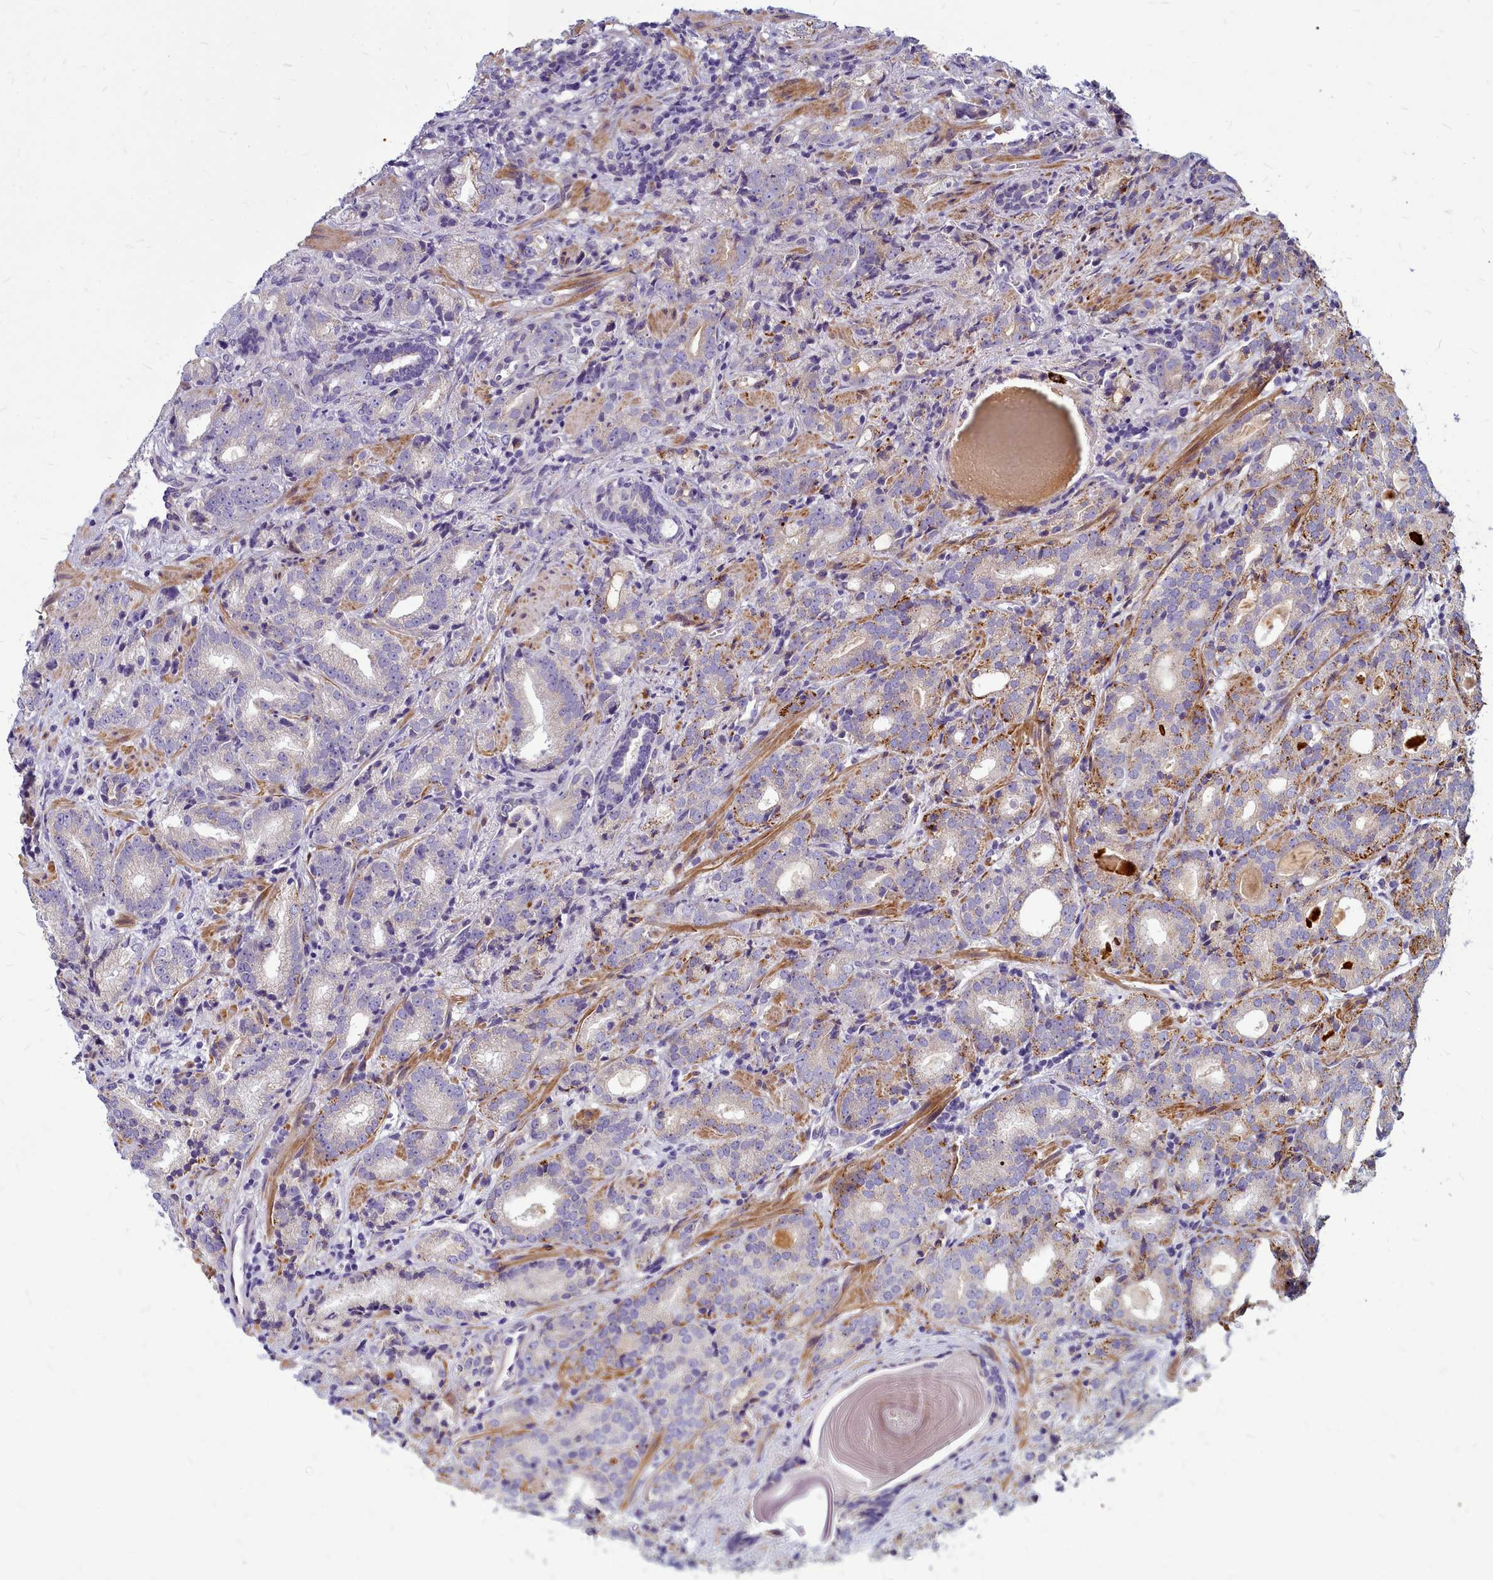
{"staining": {"intensity": "moderate", "quantity": "<25%", "location": "cytoplasmic/membranous"}, "tissue": "prostate cancer", "cell_type": "Tumor cells", "image_type": "cancer", "snomed": [{"axis": "morphology", "description": "Adenocarcinoma, High grade"}, {"axis": "topography", "description": "Prostate"}], "caption": "Approximately <25% of tumor cells in human prostate cancer exhibit moderate cytoplasmic/membranous protein expression as visualized by brown immunohistochemical staining.", "gene": "SMPD4", "patient": {"sex": "male", "age": 64}}